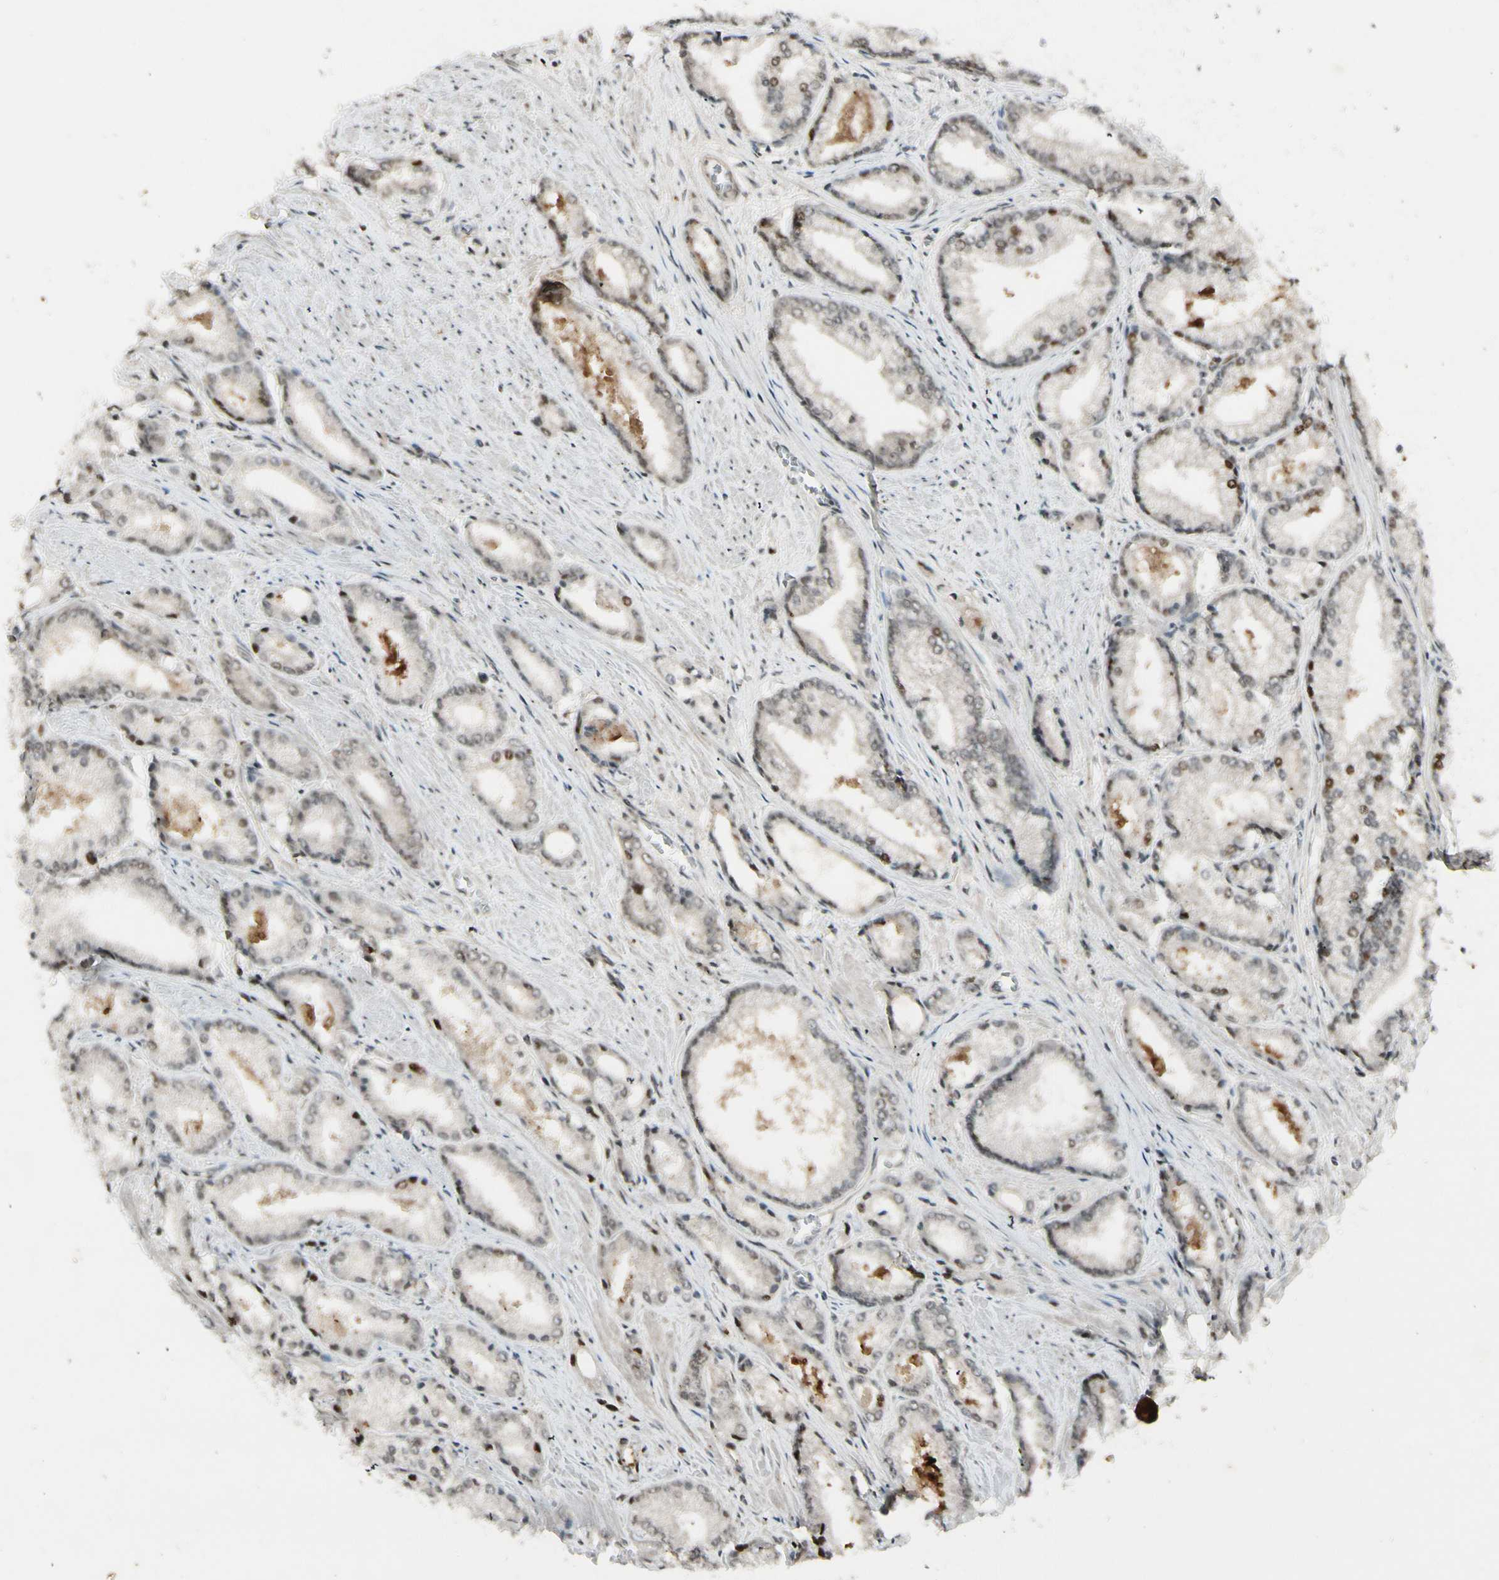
{"staining": {"intensity": "moderate", "quantity": "<25%", "location": "nuclear"}, "tissue": "prostate cancer", "cell_type": "Tumor cells", "image_type": "cancer", "snomed": [{"axis": "morphology", "description": "Adenocarcinoma, Low grade"}, {"axis": "topography", "description": "Prostate"}], "caption": "Immunohistochemical staining of adenocarcinoma (low-grade) (prostate) shows low levels of moderate nuclear protein positivity in approximately <25% of tumor cells. Using DAB (brown) and hematoxylin (blue) stains, captured at high magnification using brightfield microscopy.", "gene": "CDK11A", "patient": {"sex": "male", "age": 64}}